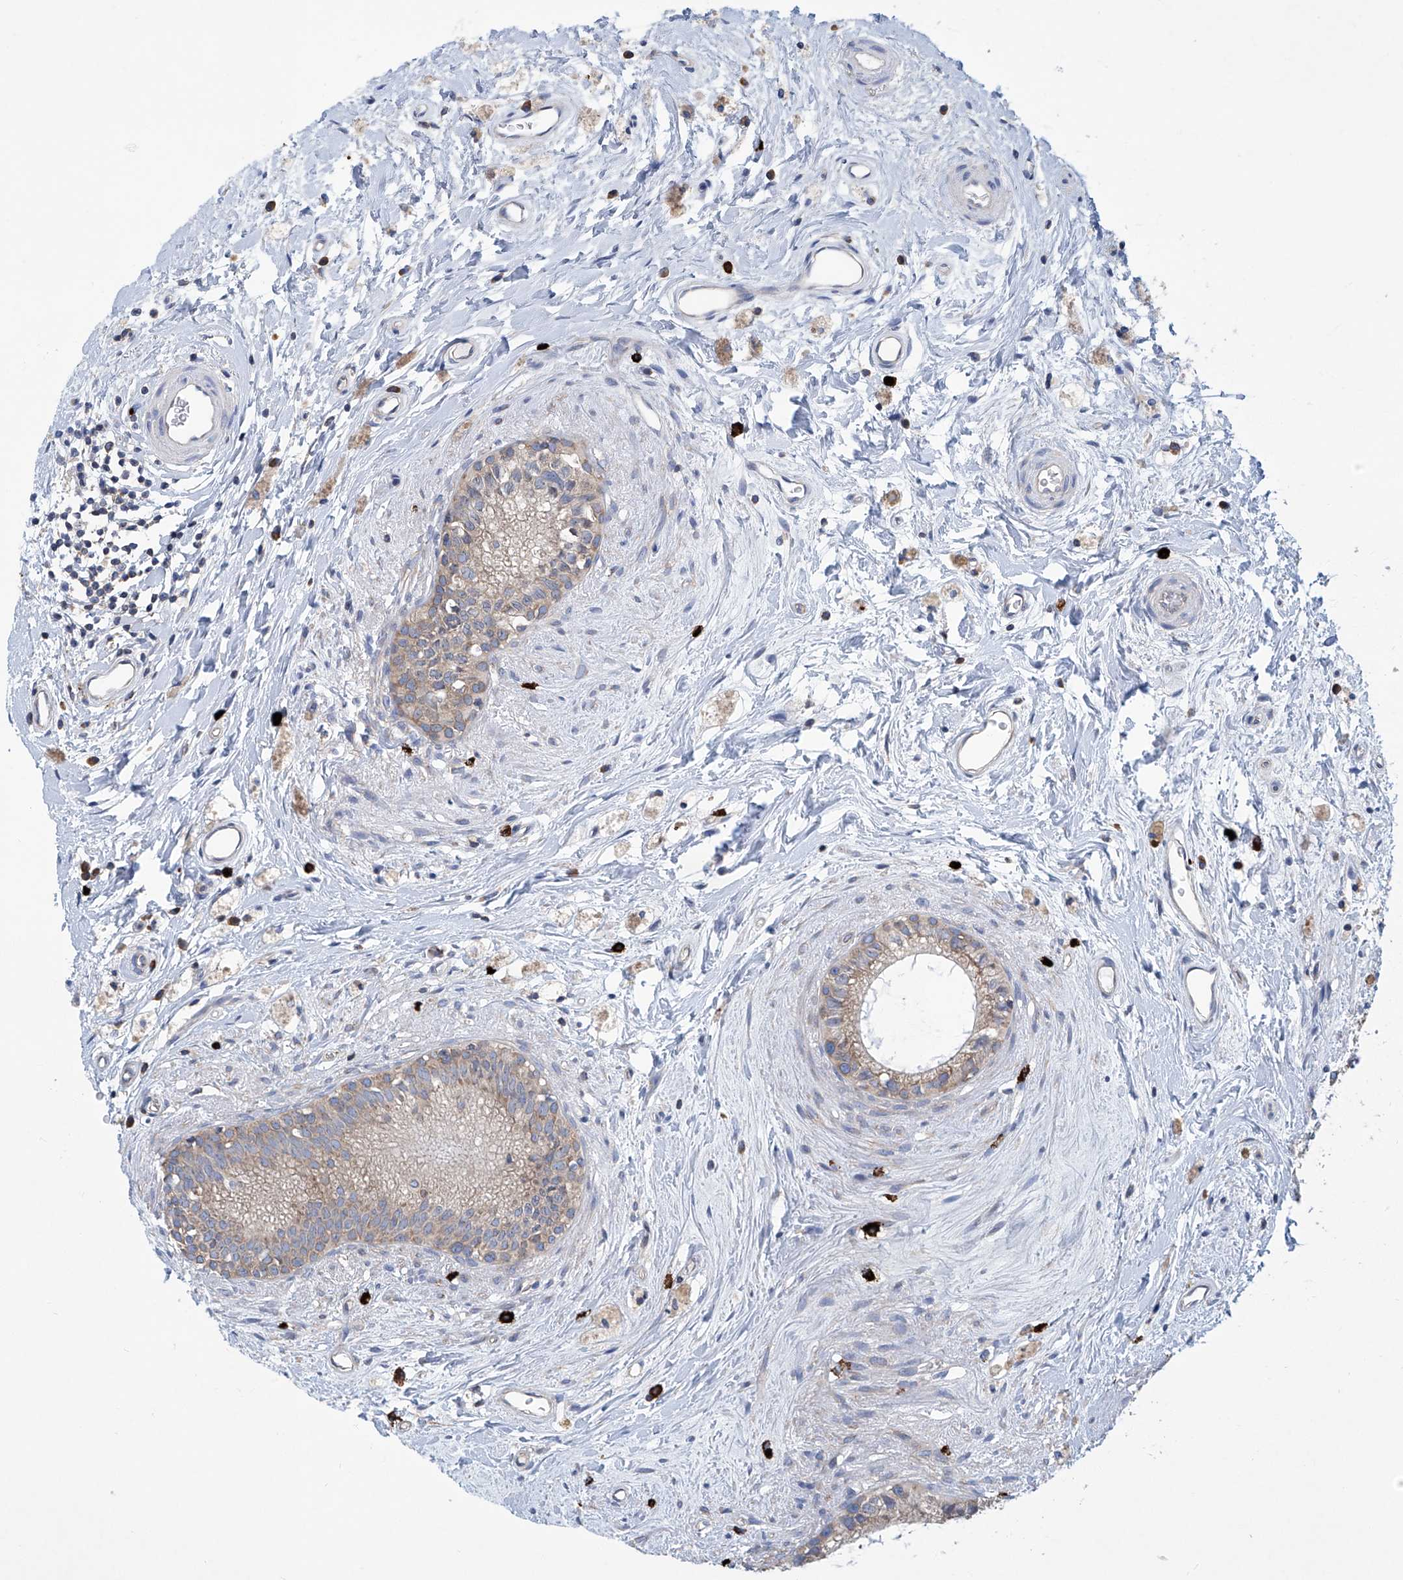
{"staining": {"intensity": "moderate", "quantity": ">75%", "location": "cytoplasmic/membranous"}, "tissue": "epididymis", "cell_type": "Glandular cells", "image_type": "normal", "snomed": [{"axis": "morphology", "description": "Normal tissue, NOS"}, {"axis": "topography", "description": "Epididymis"}], "caption": "Epididymis stained with immunohistochemistry displays moderate cytoplasmic/membranous positivity in approximately >75% of glandular cells. (DAB (3,3'-diaminobenzidine) IHC with brightfield microscopy, high magnification).", "gene": "SENP2", "patient": {"sex": "male", "age": 80}}